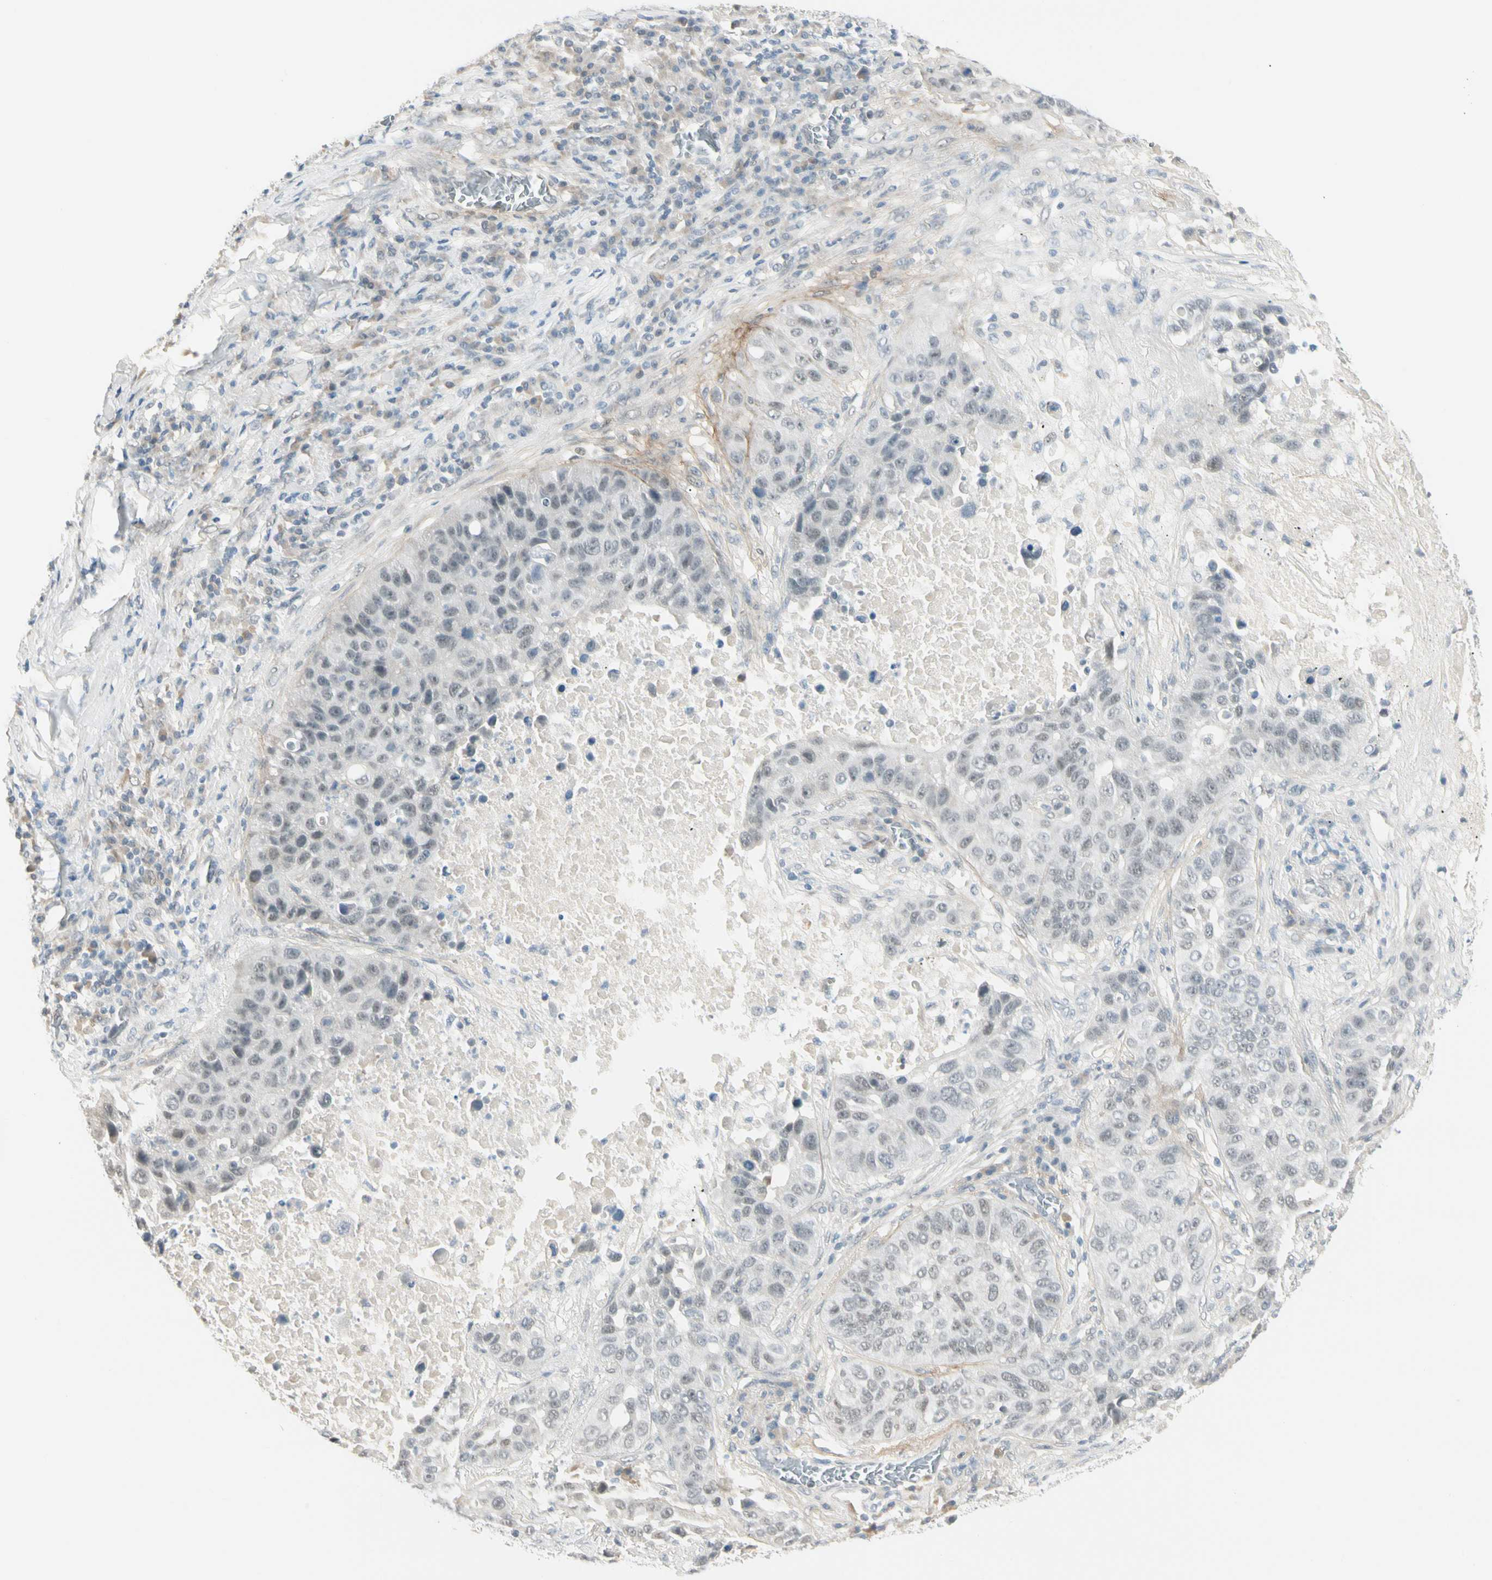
{"staining": {"intensity": "negative", "quantity": "none", "location": "none"}, "tissue": "lung cancer", "cell_type": "Tumor cells", "image_type": "cancer", "snomed": [{"axis": "morphology", "description": "Squamous cell carcinoma, NOS"}, {"axis": "topography", "description": "Lung"}], "caption": "Tumor cells show no significant positivity in lung cancer (squamous cell carcinoma).", "gene": "ASPN", "patient": {"sex": "male", "age": 57}}